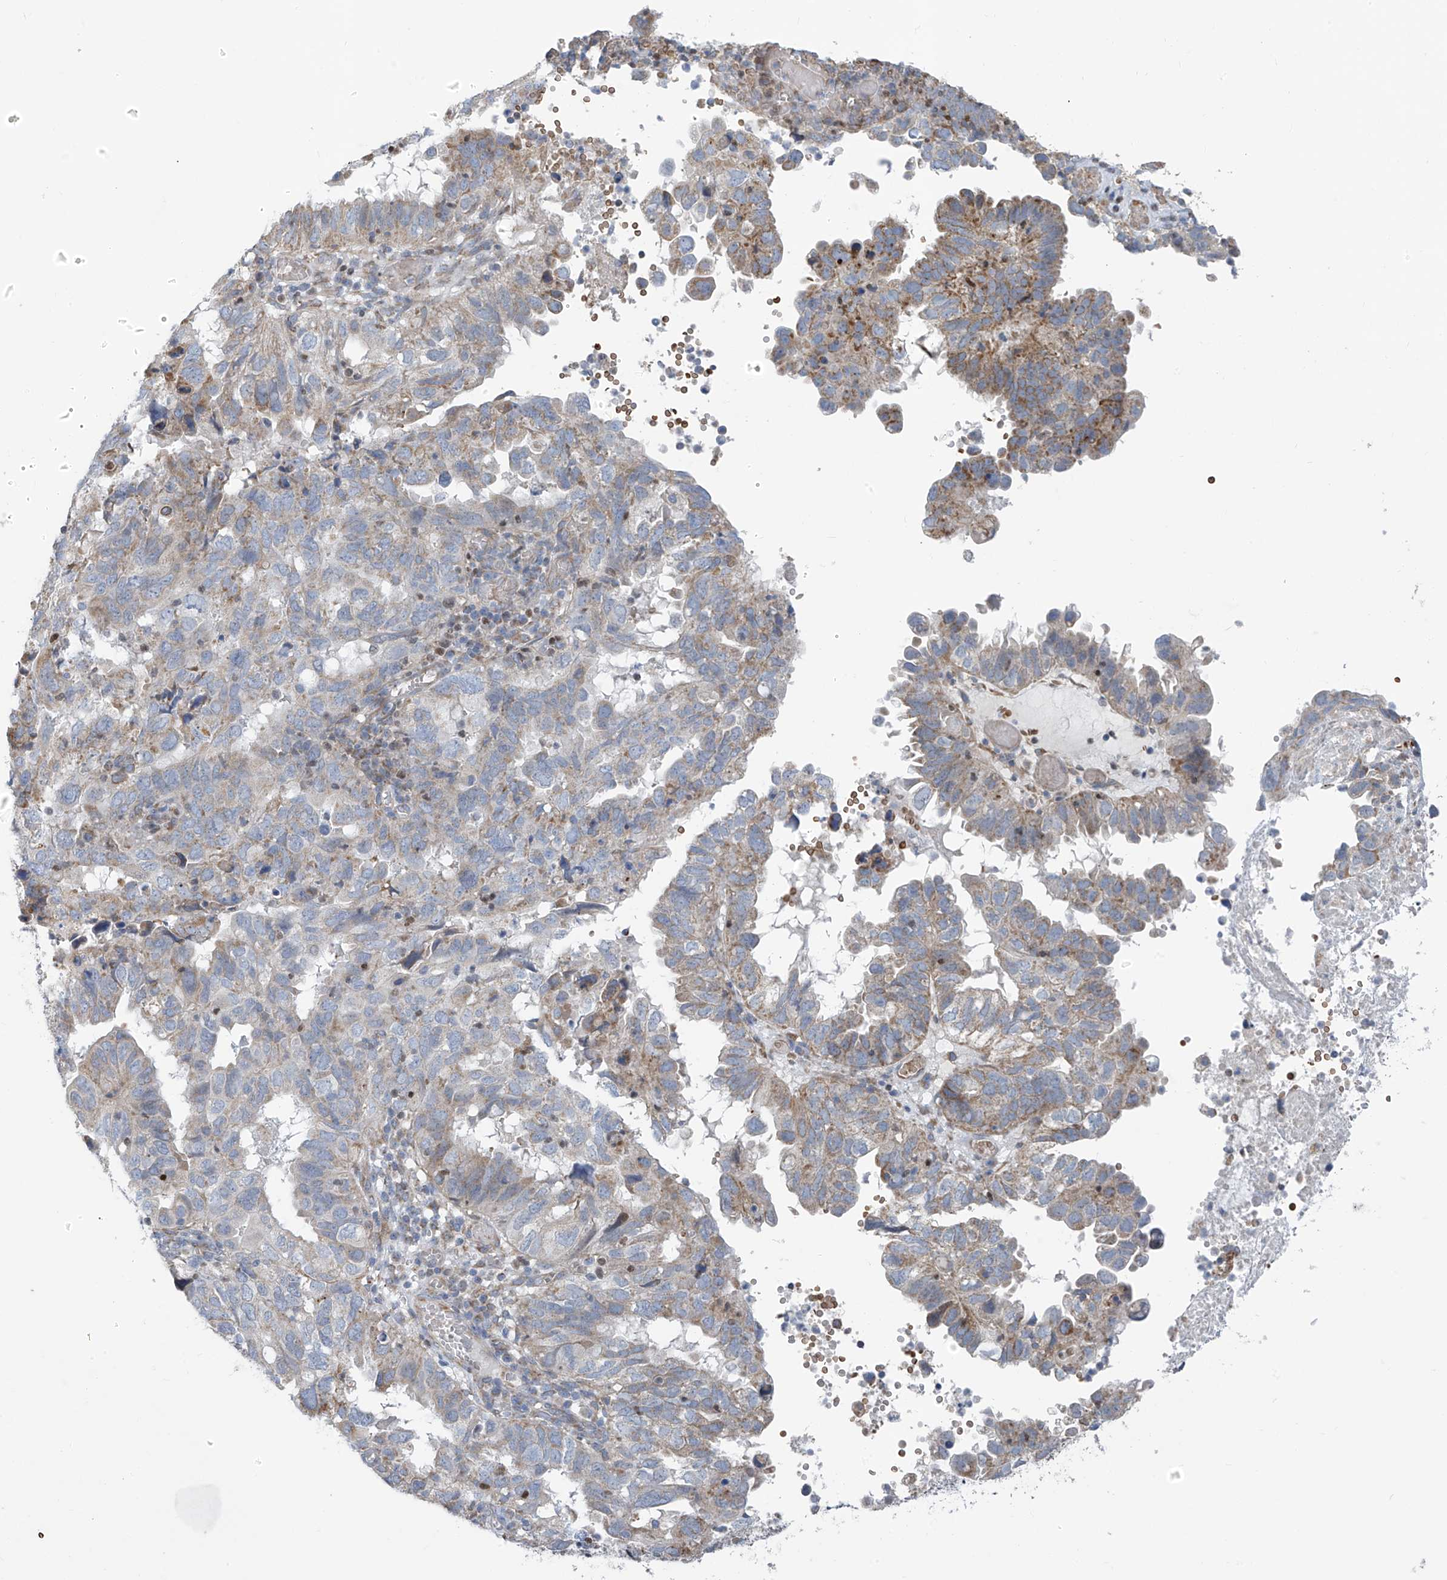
{"staining": {"intensity": "moderate", "quantity": "<25%", "location": "cytoplasmic/membranous"}, "tissue": "endometrial cancer", "cell_type": "Tumor cells", "image_type": "cancer", "snomed": [{"axis": "morphology", "description": "Adenocarcinoma, NOS"}, {"axis": "topography", "description": "Uterus"}], "caption": "Adenocarcinoma (endometrial) stained for a protein exhibits moderate cytoplasmic/membranous positivity in tumor cells.", "gene": "EOMES", "patient": {"sex": "female", "age": 77}}